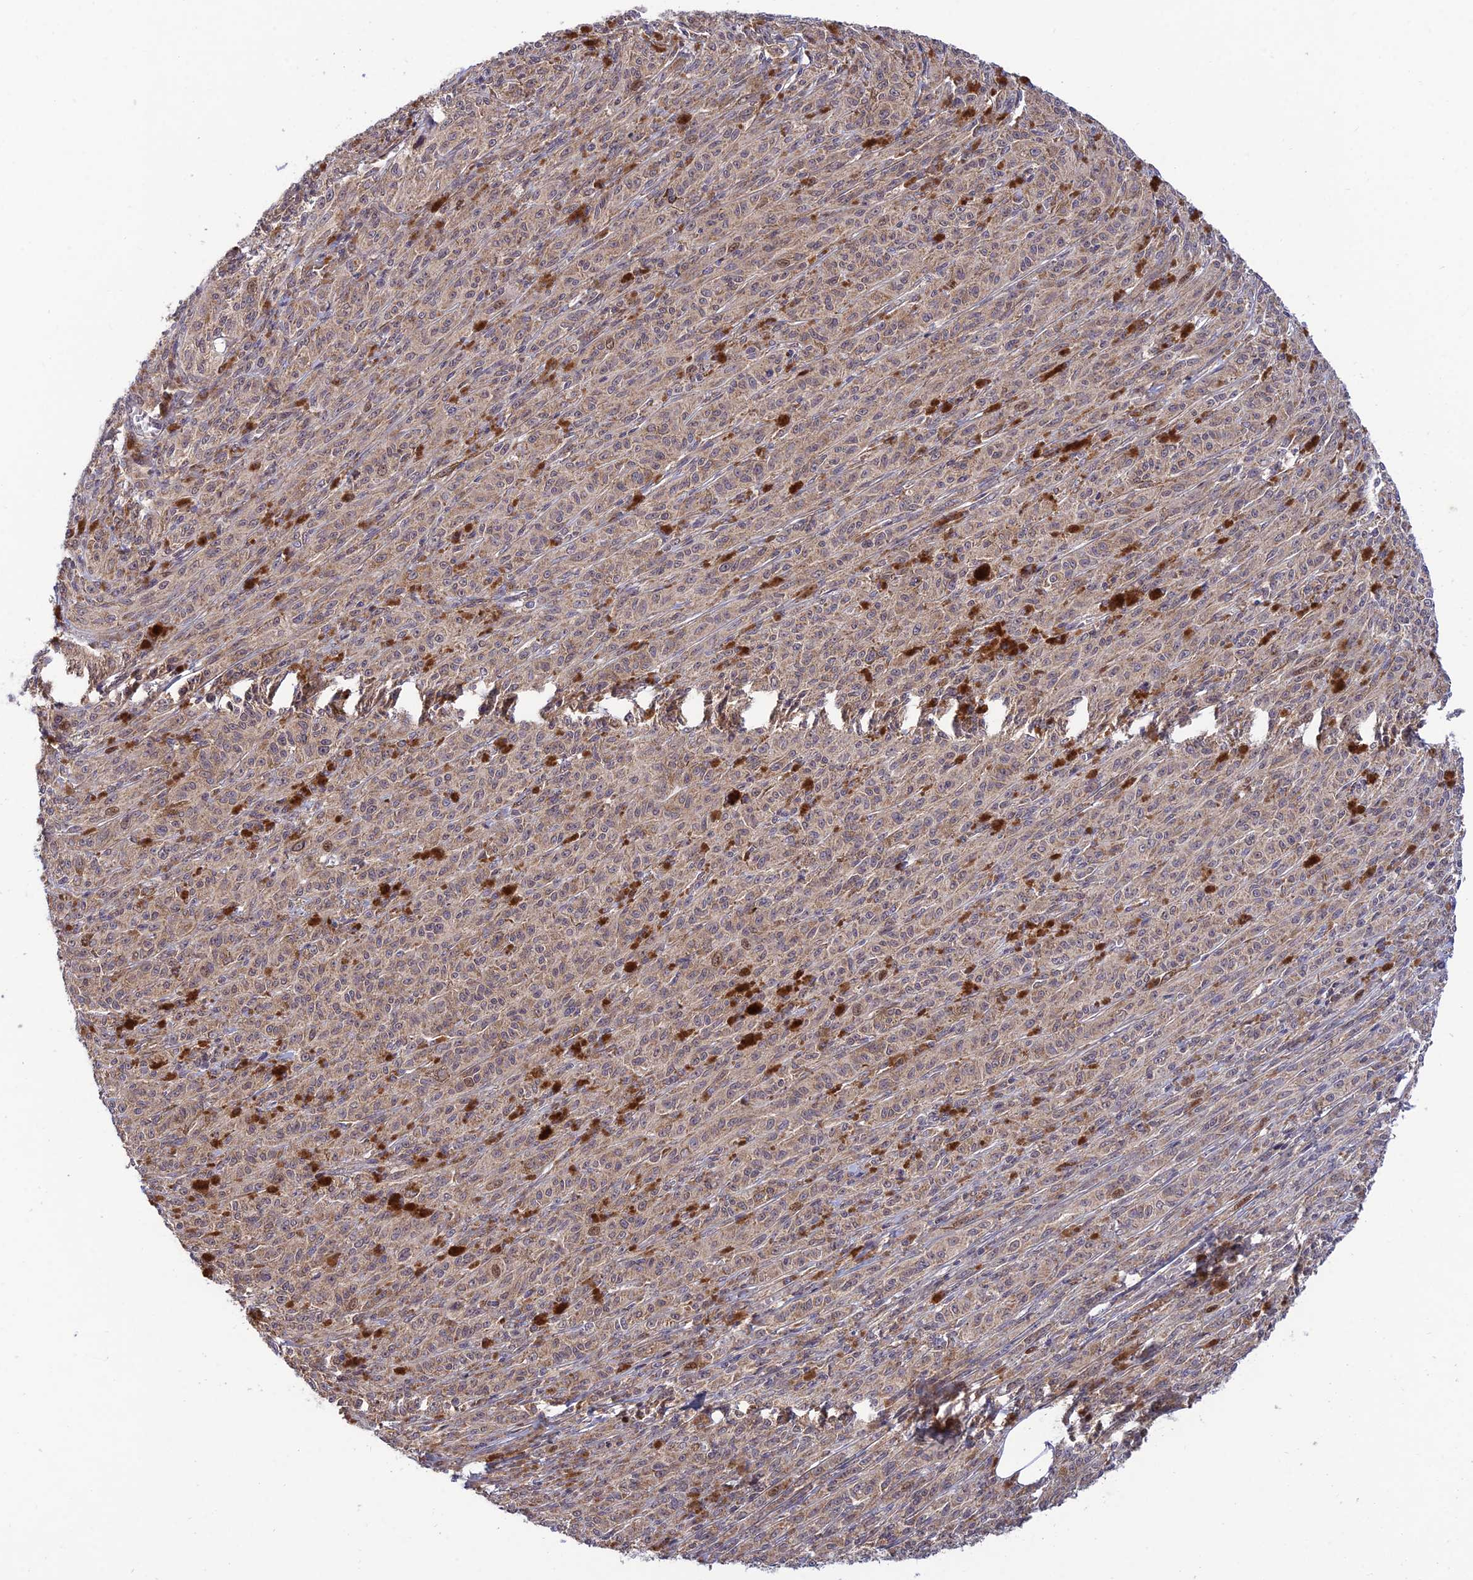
{"staining": {"intensity": "weak", "quantity": "25%-75%", "location": "cytoplasmic/membranous,nuclear"}, "tissue": "melanoma", "cell_type": "Tumor cells", "image_type": "cancer", "snomed": [{"axis": "morphology", "description": "Malignant melanoma, NOS"}, {"axis": "topography", "description": "Skin"}], "caption": "IHC (DAB) staining of human malignant melanoma exhibits weak cytoplasmic/membranous and nuclear protein expression in about 25%-75% of tumor cells. (DAB (3,3'-diaminobenzidine) = brown stain, brightfield microscopy at high magnification).", "gene": "PLEKHG2", "patient": {"sex": "female", "age": 52}}